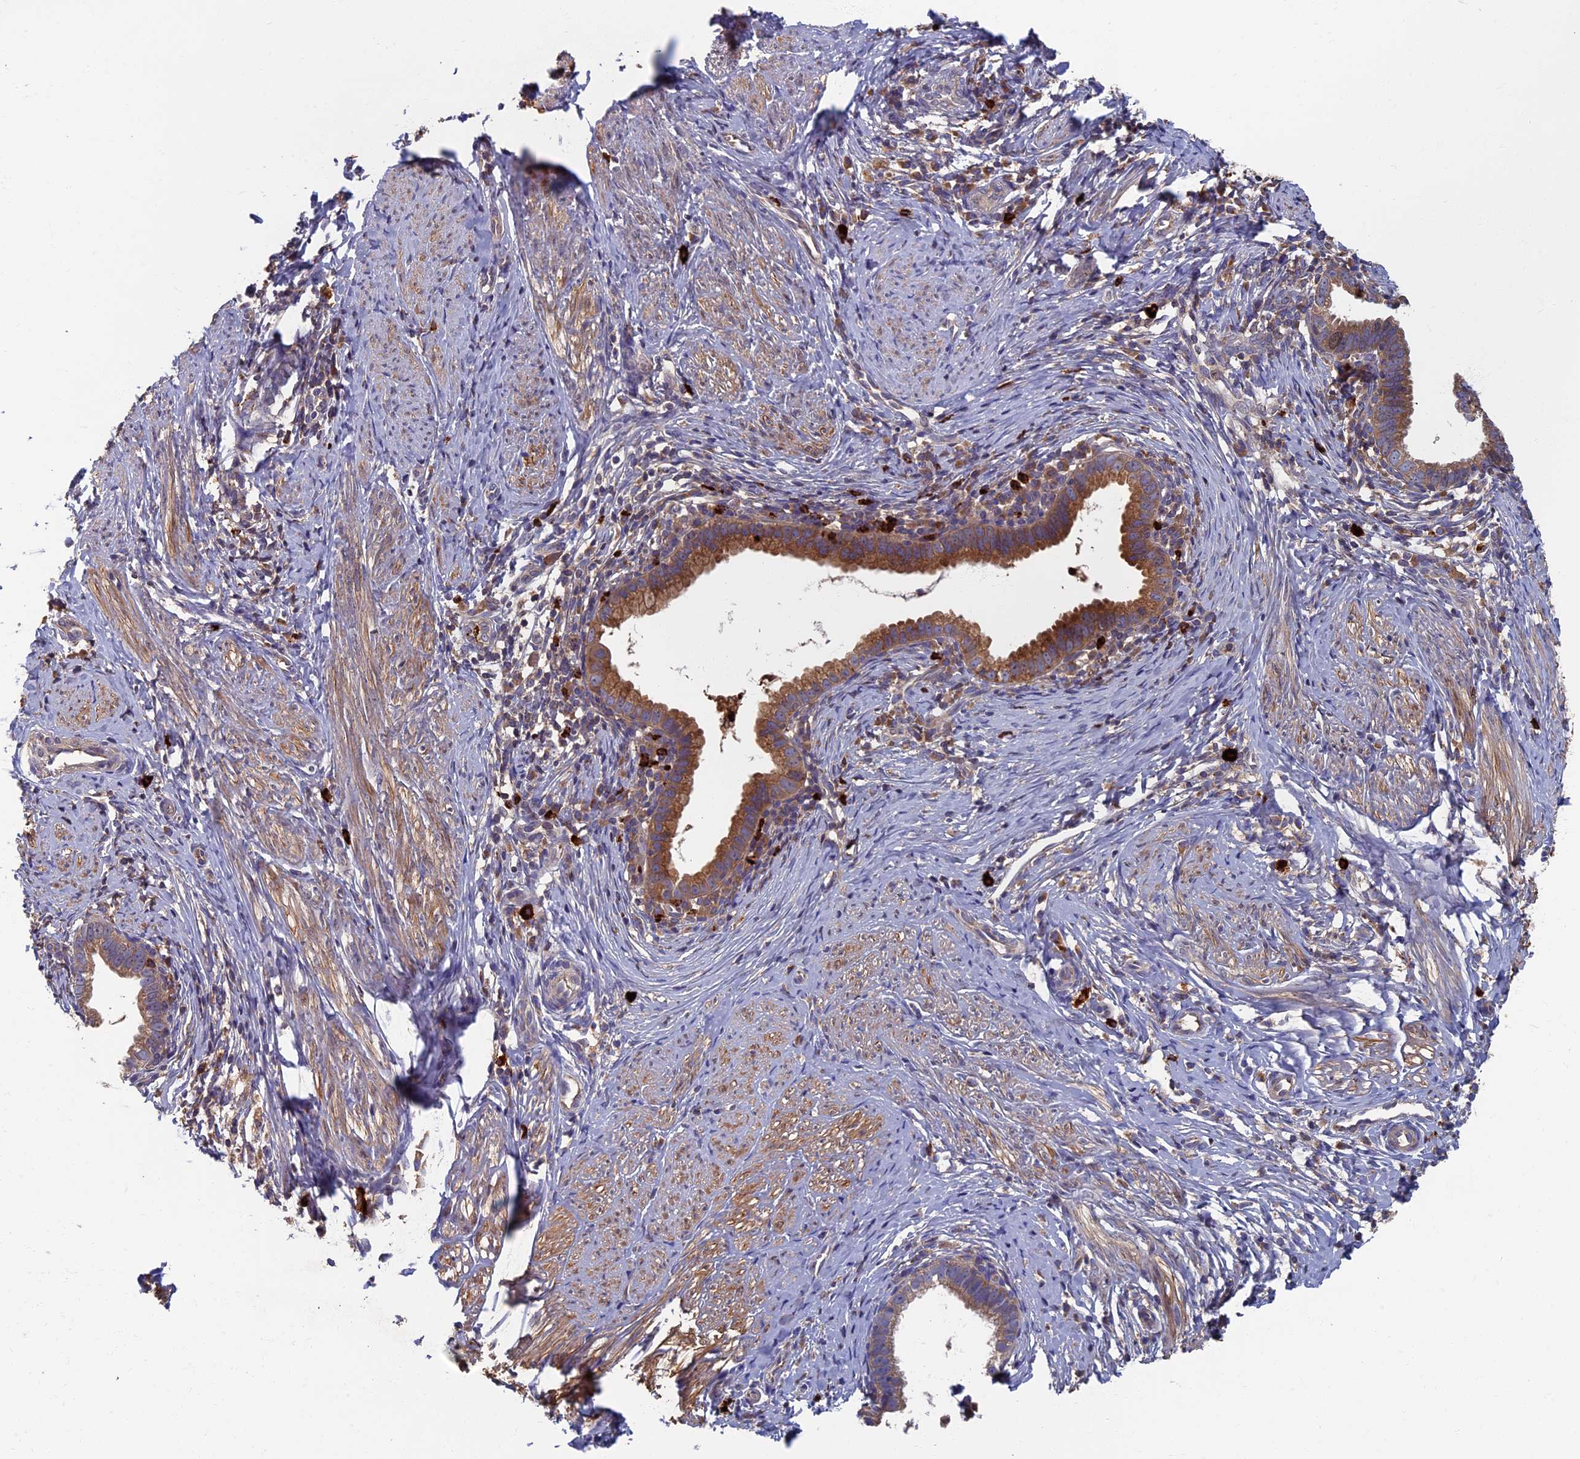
{"staining": {"intensity": "moderate", "quantity": ">75%", "location": "cytoplasmic/membranous"}, "tissue": "cervical cancer", "cell_type": "Tumor cells", "image_type": "cancer", "snomed": [{"axis": "morphology", "description": "Adenocarcinoma, NOS"}, {"axis": "topography", "description": "Cervix"}], "caption": "High-power microscopy captured an IHC photomicrograph of adenocarcinoma (cervical), revealing moderate cytoplasmic/membranous expression in about >75% of tumor cells.", "gene": "TNK2", "patient": {"sex": "female", "age": 36}}